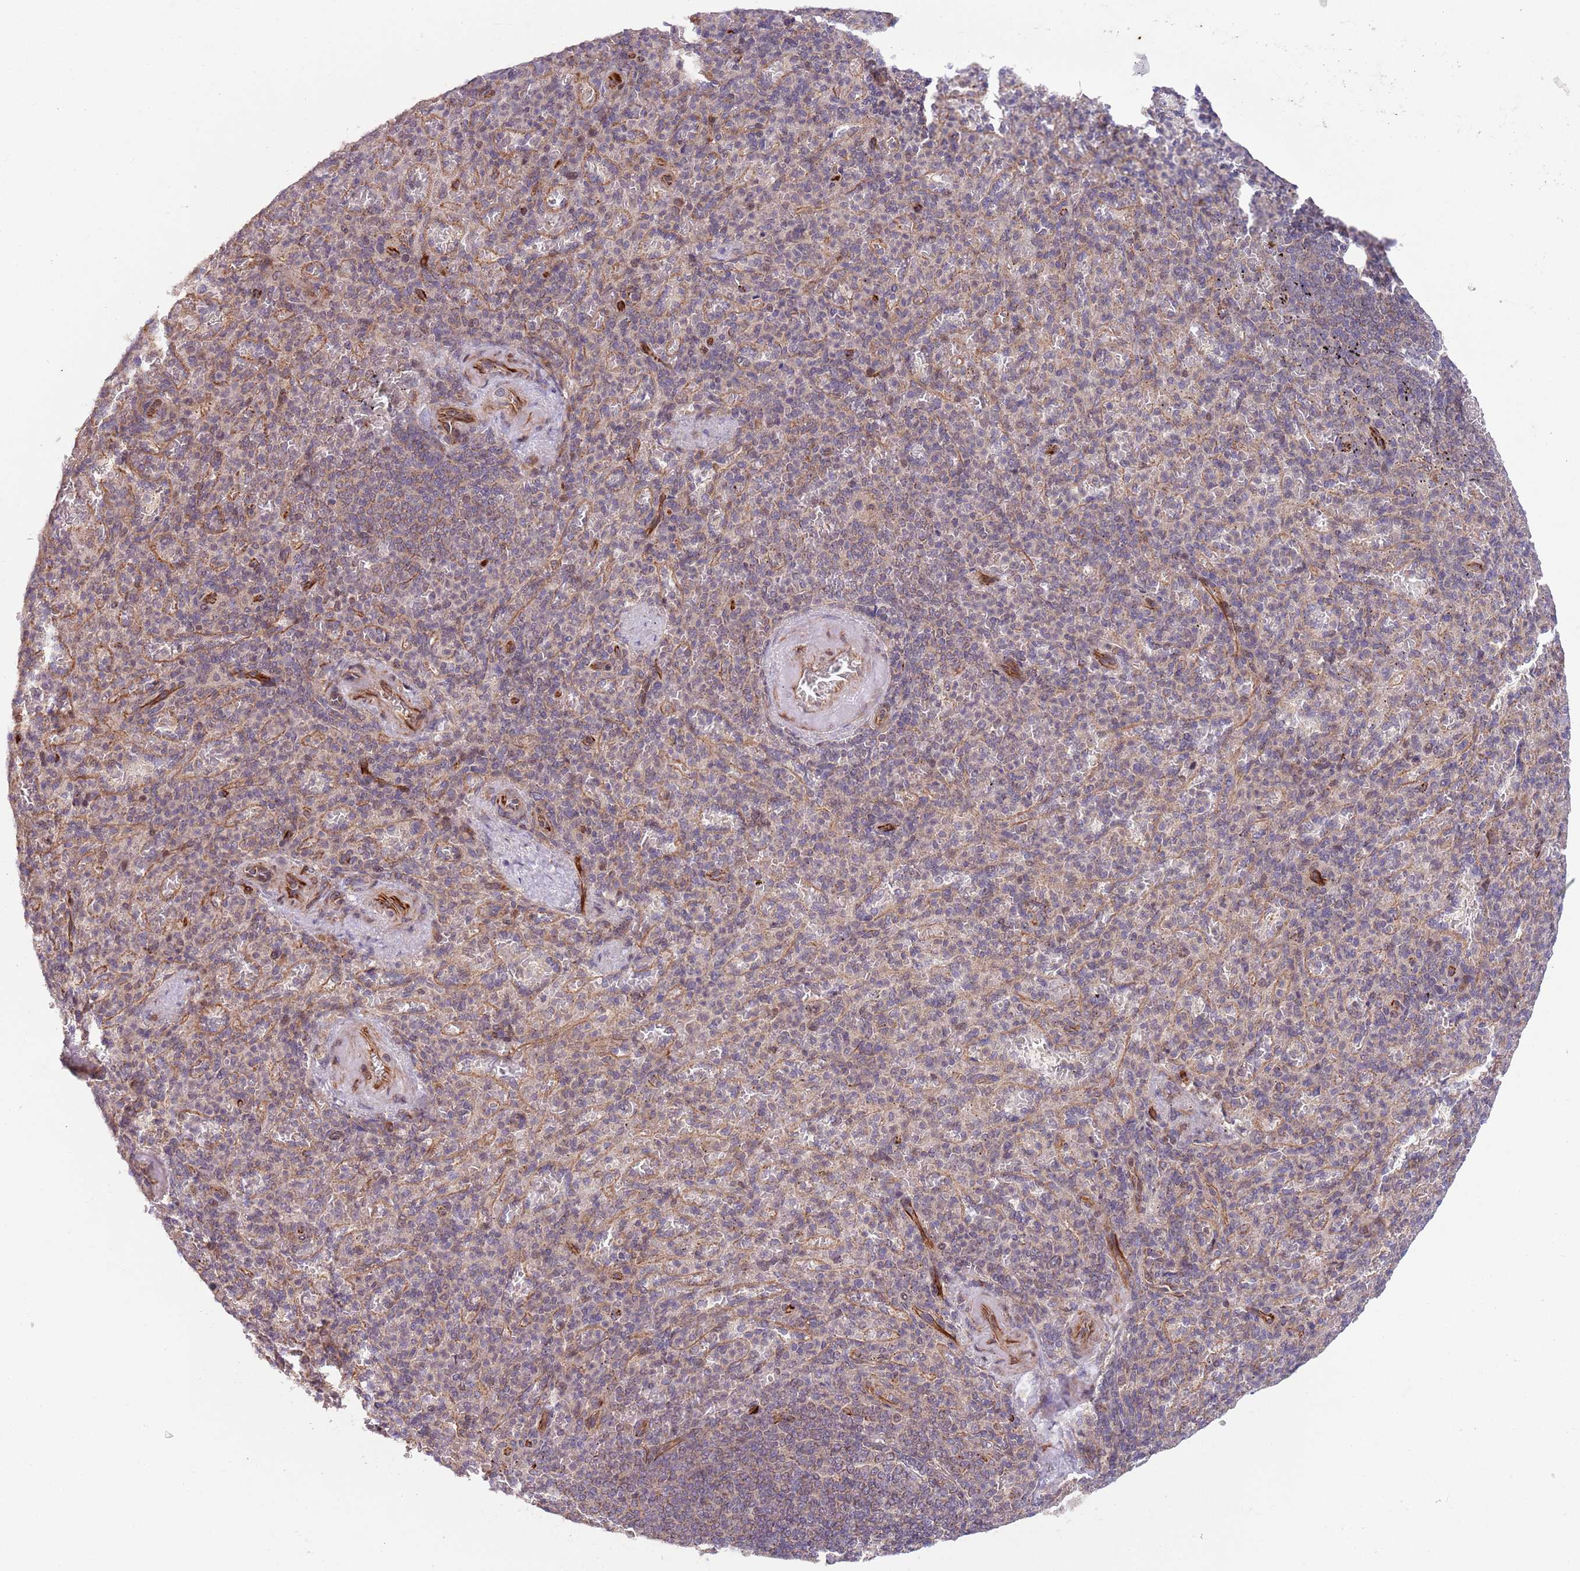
{"staining": {"intensity": "weak", "quantity": "25%-75%", "location": "cytoplasmic/membranous"}, "tissue": "spleen", "cell_type": "Cells in red pulp", "image_type": "normal", "snomed": [{"axis": "morphology", "description": "Normal tissue, NOS"}, {"axis": "topography", "description": "Spleen"}], "caption": "Spleen stained with IHC reveals weak cytoplasmic/membranous expression in about 25%-75% of cells in red pulp. Ihc stains the protein in brown and the nuclei are stained blue.", "gene": "CHD9", "patient": {"sex": "female", "age": 74}}